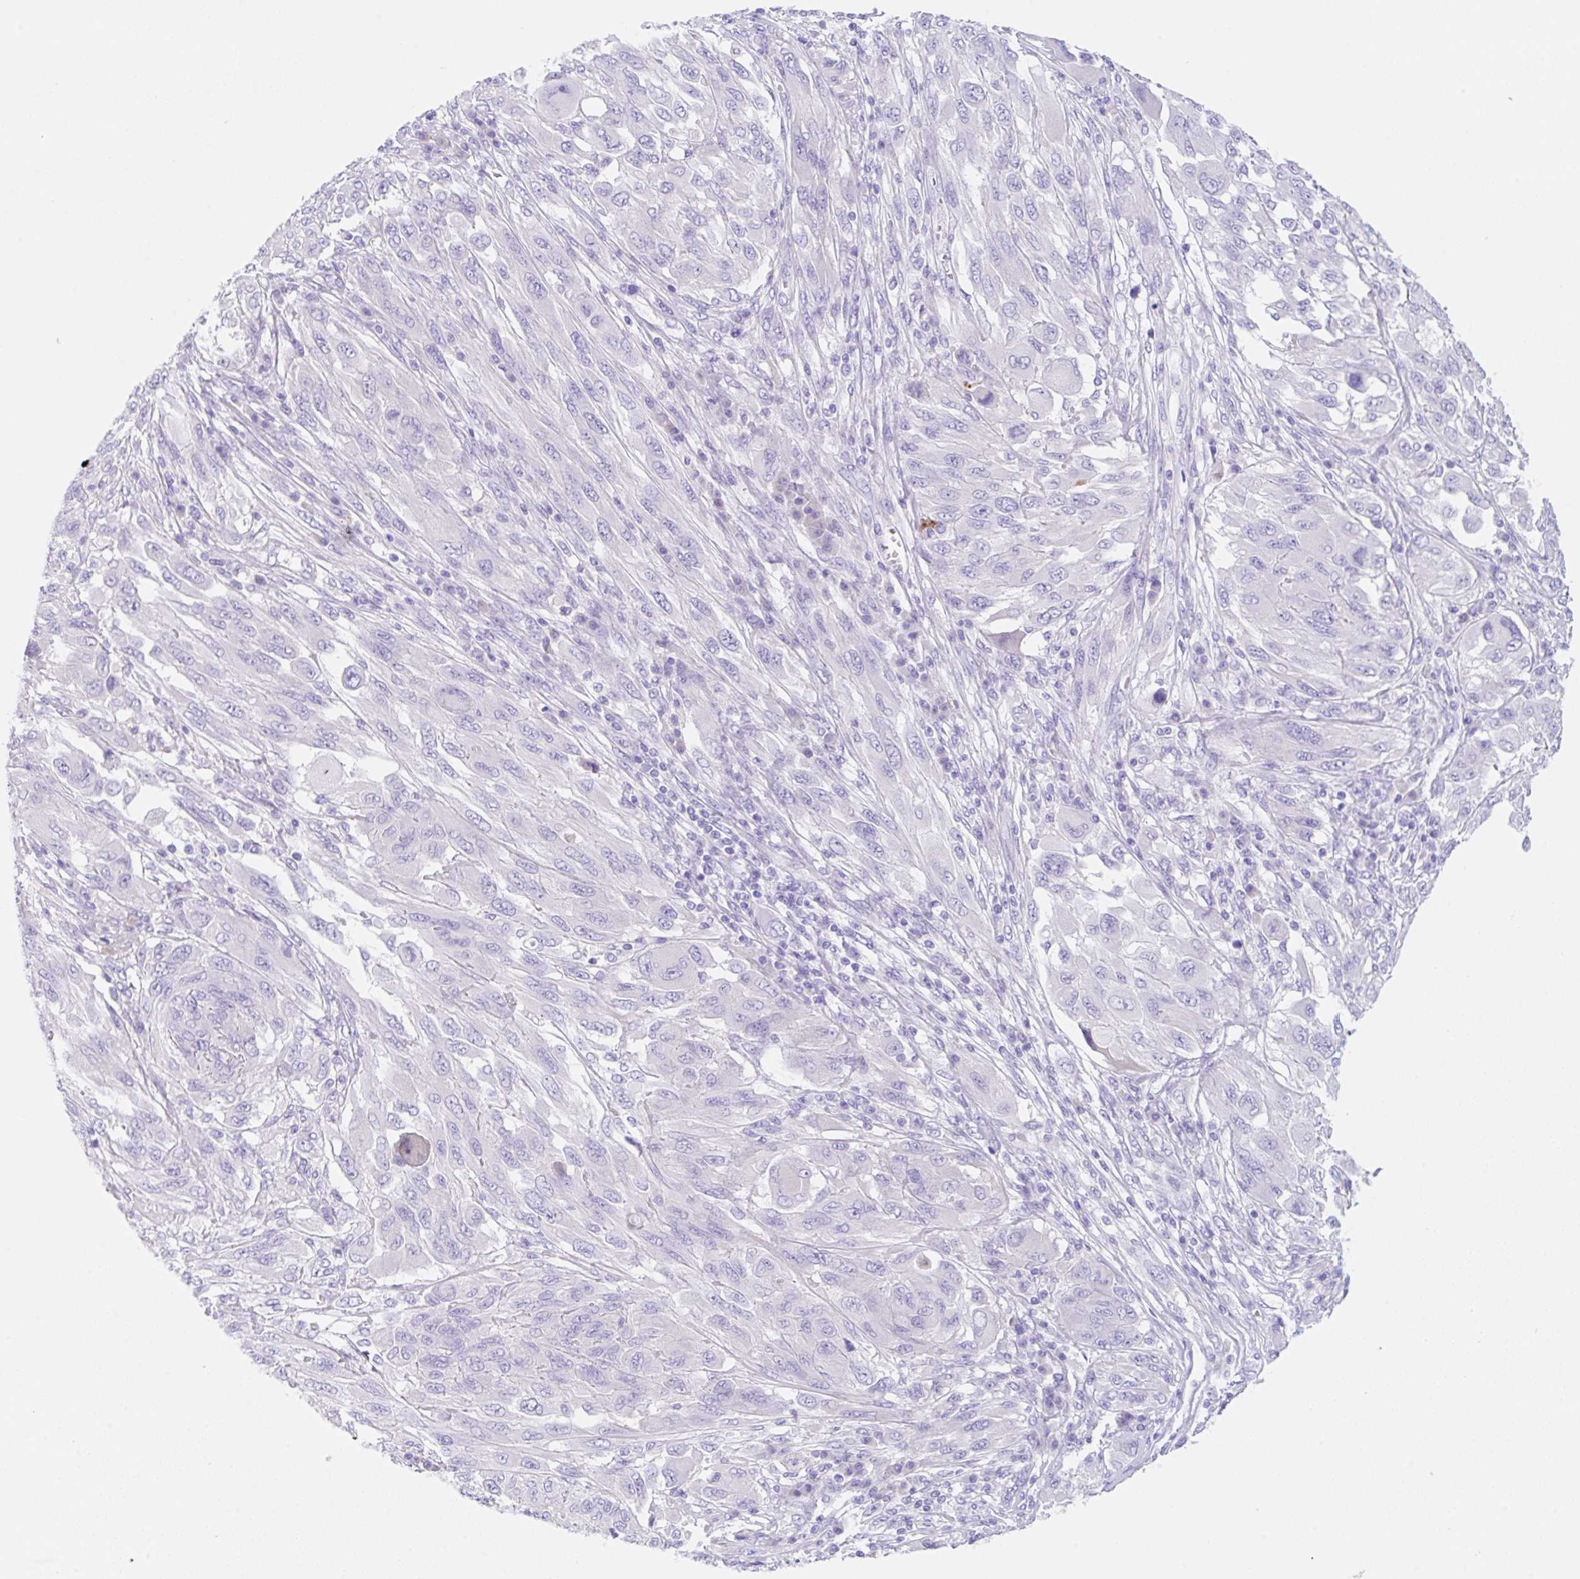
{"staining": {"intensity": "negative", "quantity": "none", "location": "none"}, "tissue": "melanoma", "cell_type": "Tumor cells", "image_type": "cancer", "snomed": [{"axis": "morphology", "description": "Malignant melanoma, NOS"}, {"axis": "topography", "description": "Skin"}], "caption": "The IHC histopathology image has no significant positivity in tumor cells of malignant melanoma tissue.", "gene": "KLK8", "patient": {"sex": "female", "age": 91}}